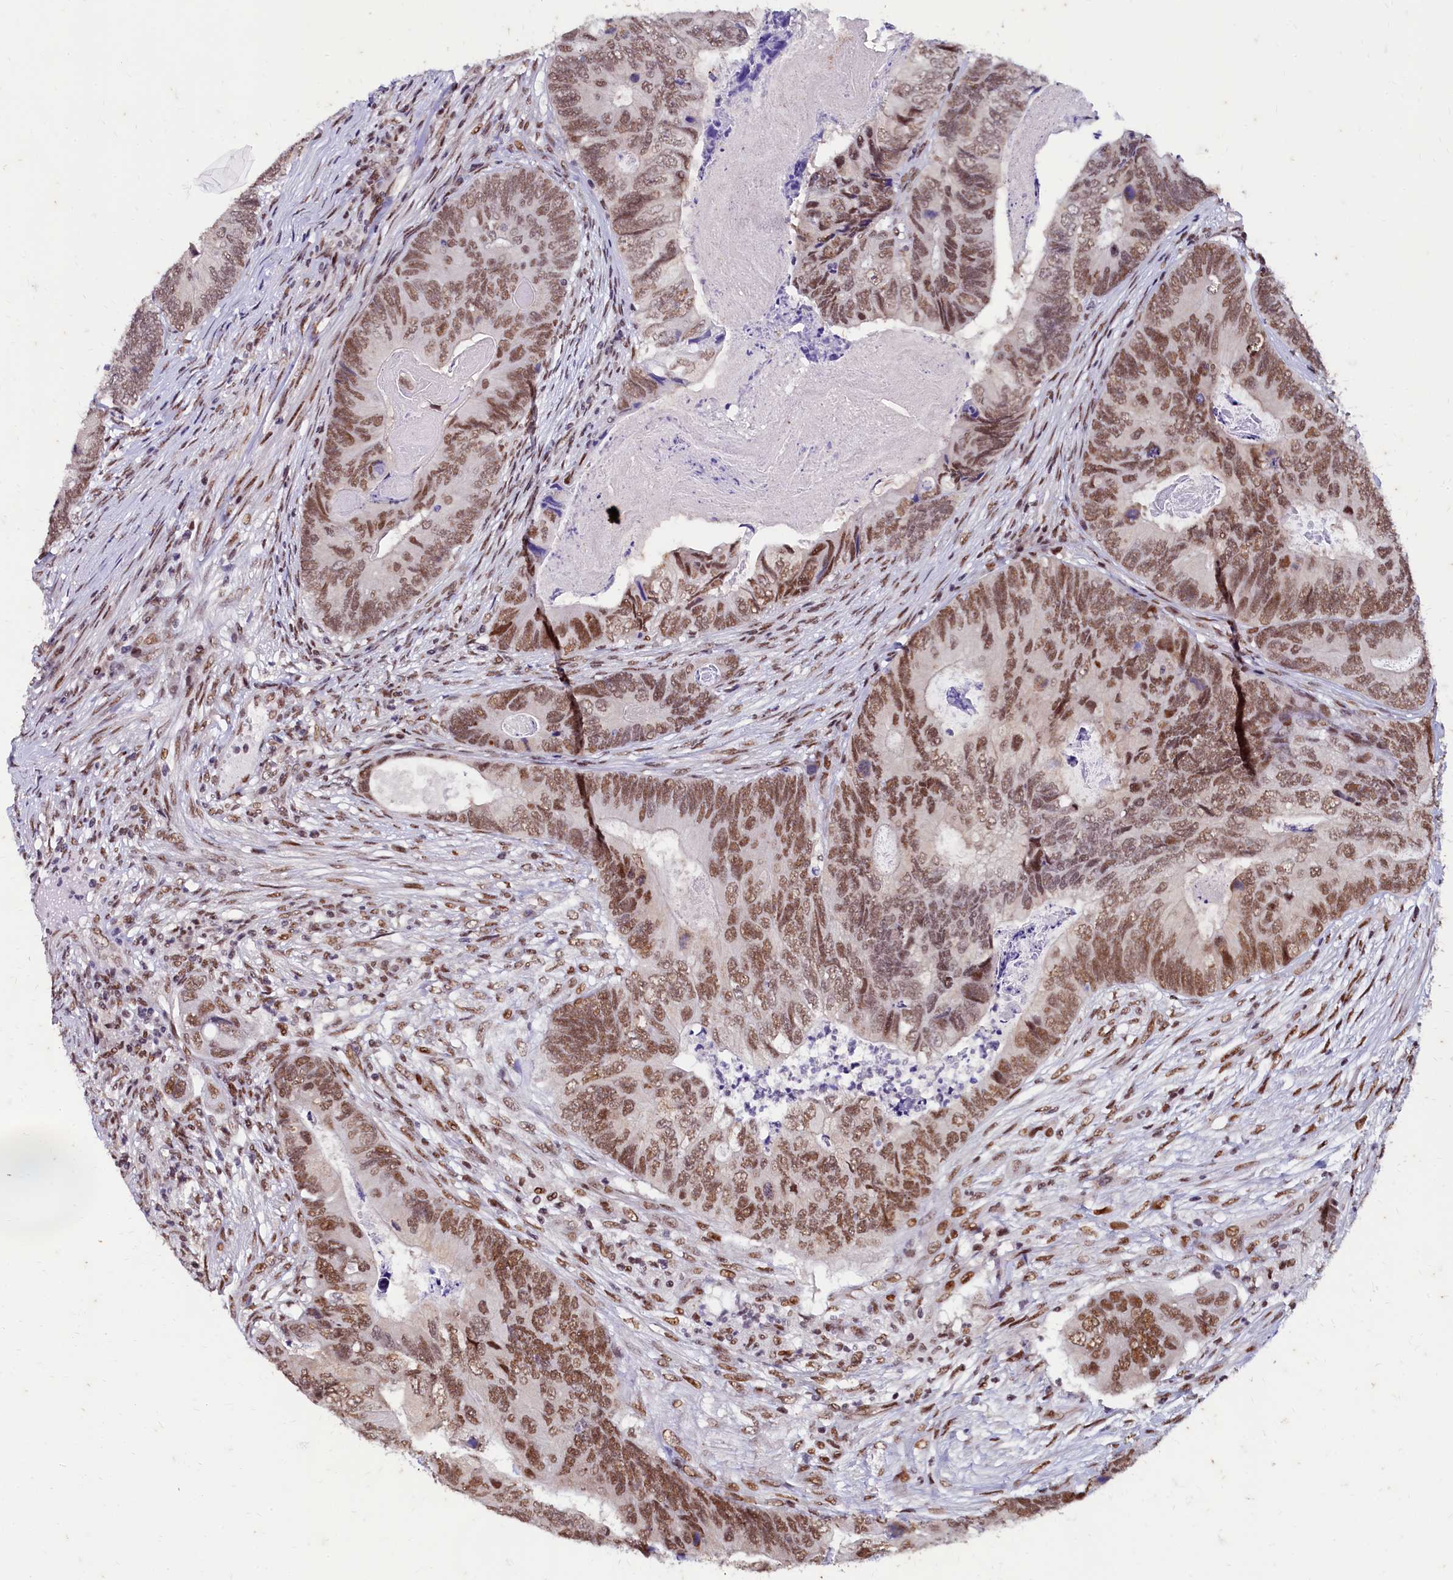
{"staining": {"intensity": "moderate", "quantity": ">75%", "location": "nuclear"}, "tissue": "colorectal cancer", "cell_type": "Tumor cells", "image_type": "cancer", "snomed": [{"axis": "morphology", "description": "Adenocarcinoma, NOS"}, {"axis": "topography", "description": "Colon"}], "caption": "Immunohistochemistry image of human colorectal cancer (adenocarcinoma) stained for a protein (brown), which exhibits medium levels of moderate nuclear expression in approximately >75% of tumor cells.", "gene": "CPSF7", "patient": {"sex": "female", "age": 67}}